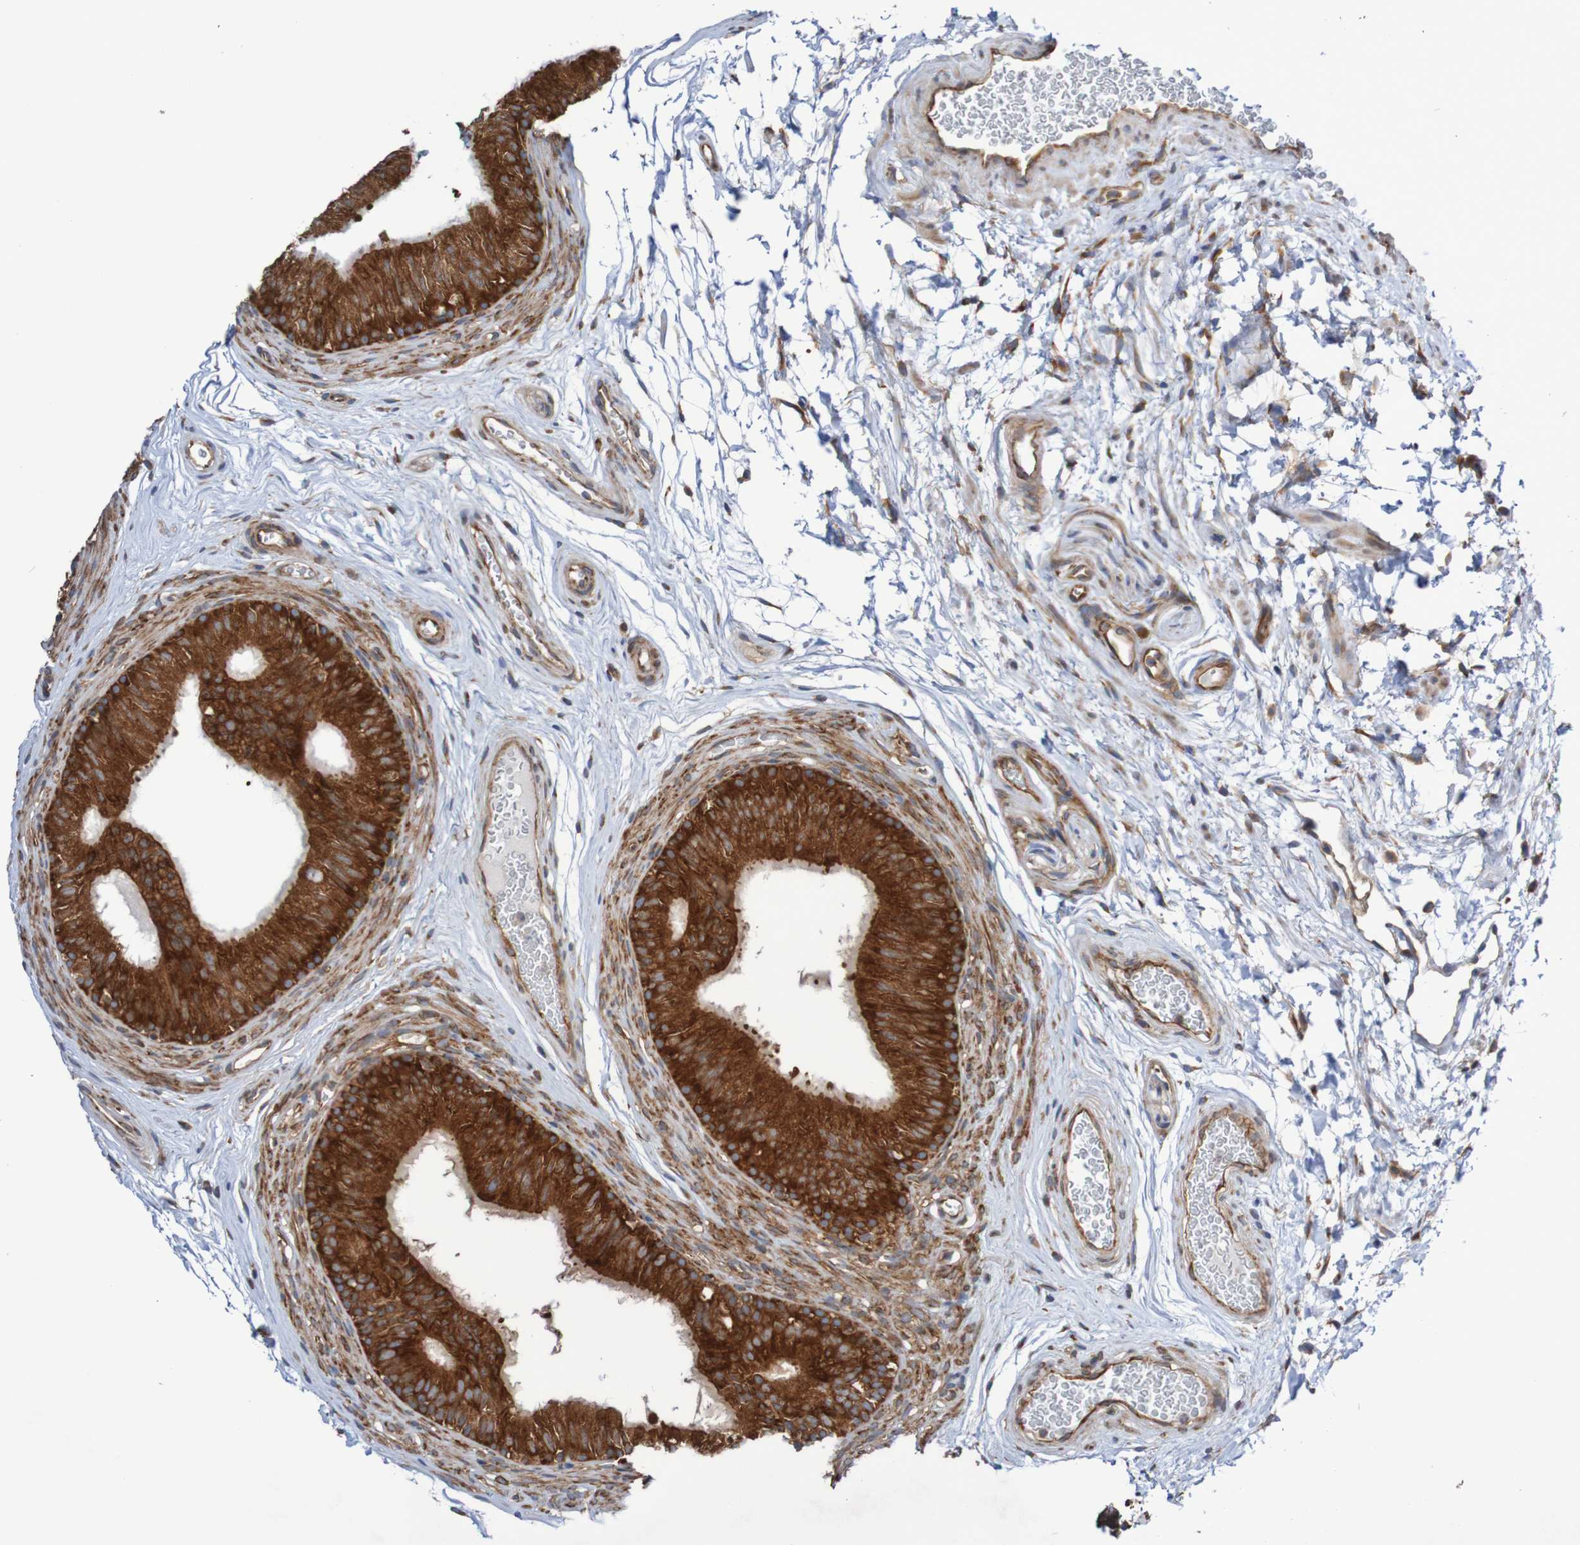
{"staining": {"intensity": "strong", "quantity": ">75%", "location": "cytoplasmic/membranous"}, "tissue": "epididymis", "cell_type": "Glandular cells", "image_type": "normal", "snomed": [{"axis": "morphology", "description": "Normal tissue, NOS"}, {"axis": "topography", "description": "Epididymis"}], "caption": "Strong cytoplasmic/membranous expression is present in approximately >75% of glandular cells in benign epididymis.", "gene": "LRRC47", "patient": {"sex": "male", "age": 36}}